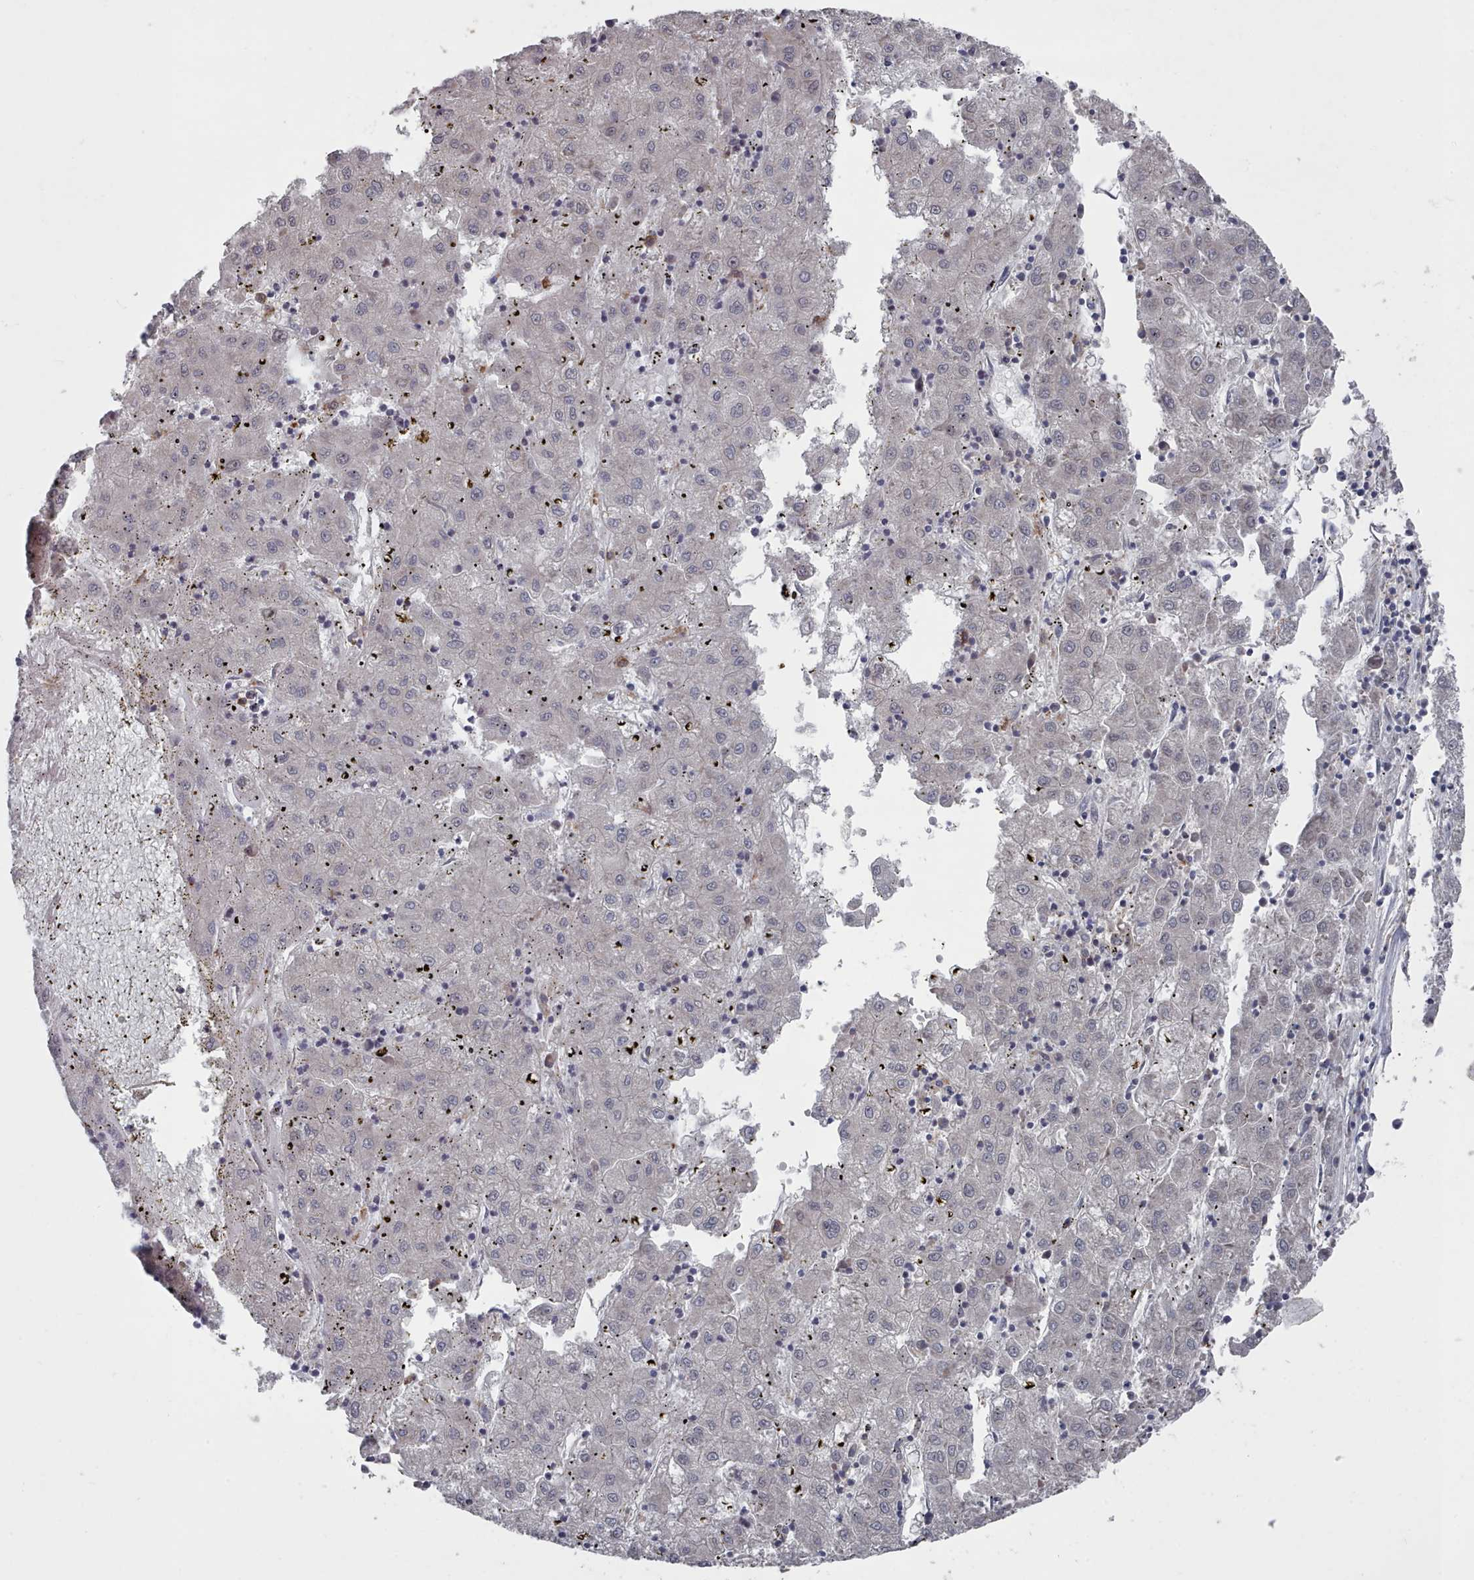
{"staining": {"intensity": "negative", "quantity": "none", "location": "none"}, "tissue": "liver cancer", "cell_type": "Tumor cells", "image_type": "cancer", "snomed": [{"axis": "morphology", "description": "Carcinoma, Hepatocellular, NOS"}, {"axis": "topography", "description": "Liver"}], "caption": "Liver cancer was stained to show a protein in brown. There is no significant positivity in tumor cells.", "gene": "COL8A2", "patient": {"sex": "male", "age": 72}}